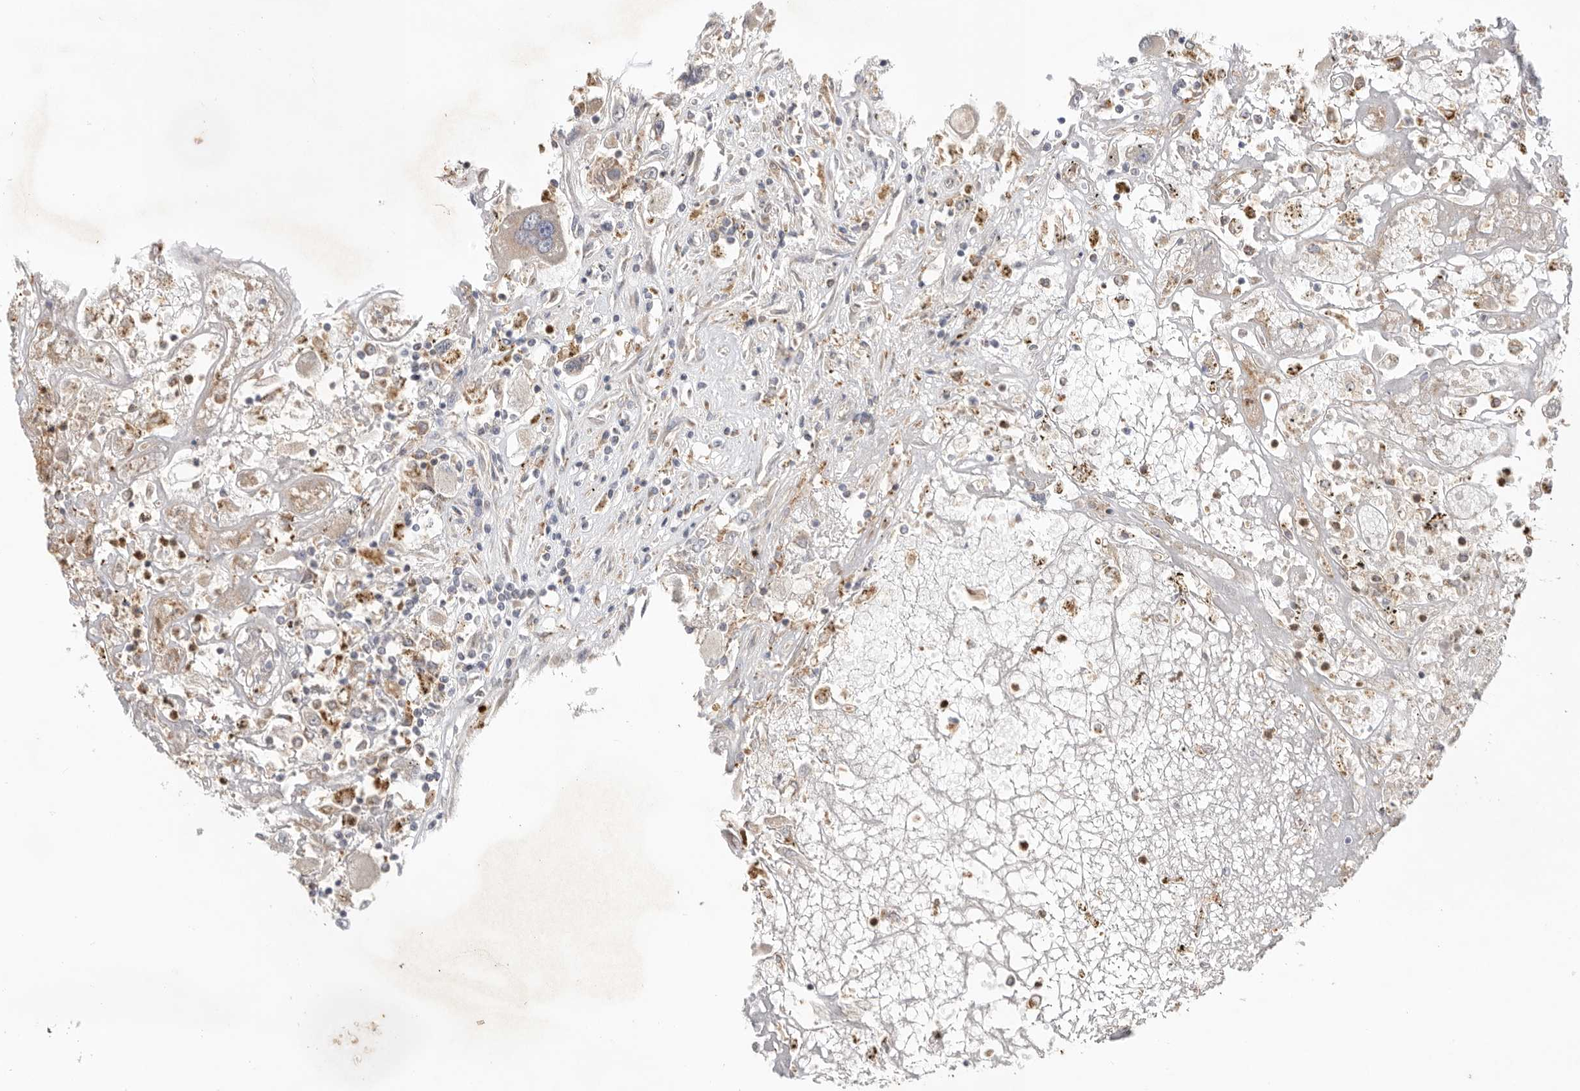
{"staining": {"intensity": "weak", "quantity": "<25%", "location": "cytoplasmic/membranous"}, "tissue": "renal cancer", "cell_type": "Tumor cells", "image_type": "cancer", "snomed": [{"axis": "morphology", "description": "Adenocarcinoma, NOS"}, {"axis": "topography", "description": "Kidney"}], "caption": "Immunohistochemistry (IHC) image of neoplastic tissue: human renal cancer stained with DAB demonstrates no significant protein staining in tumor cells.", "gene": "GNE", "patient": {"sex": "female", "age": 52}}